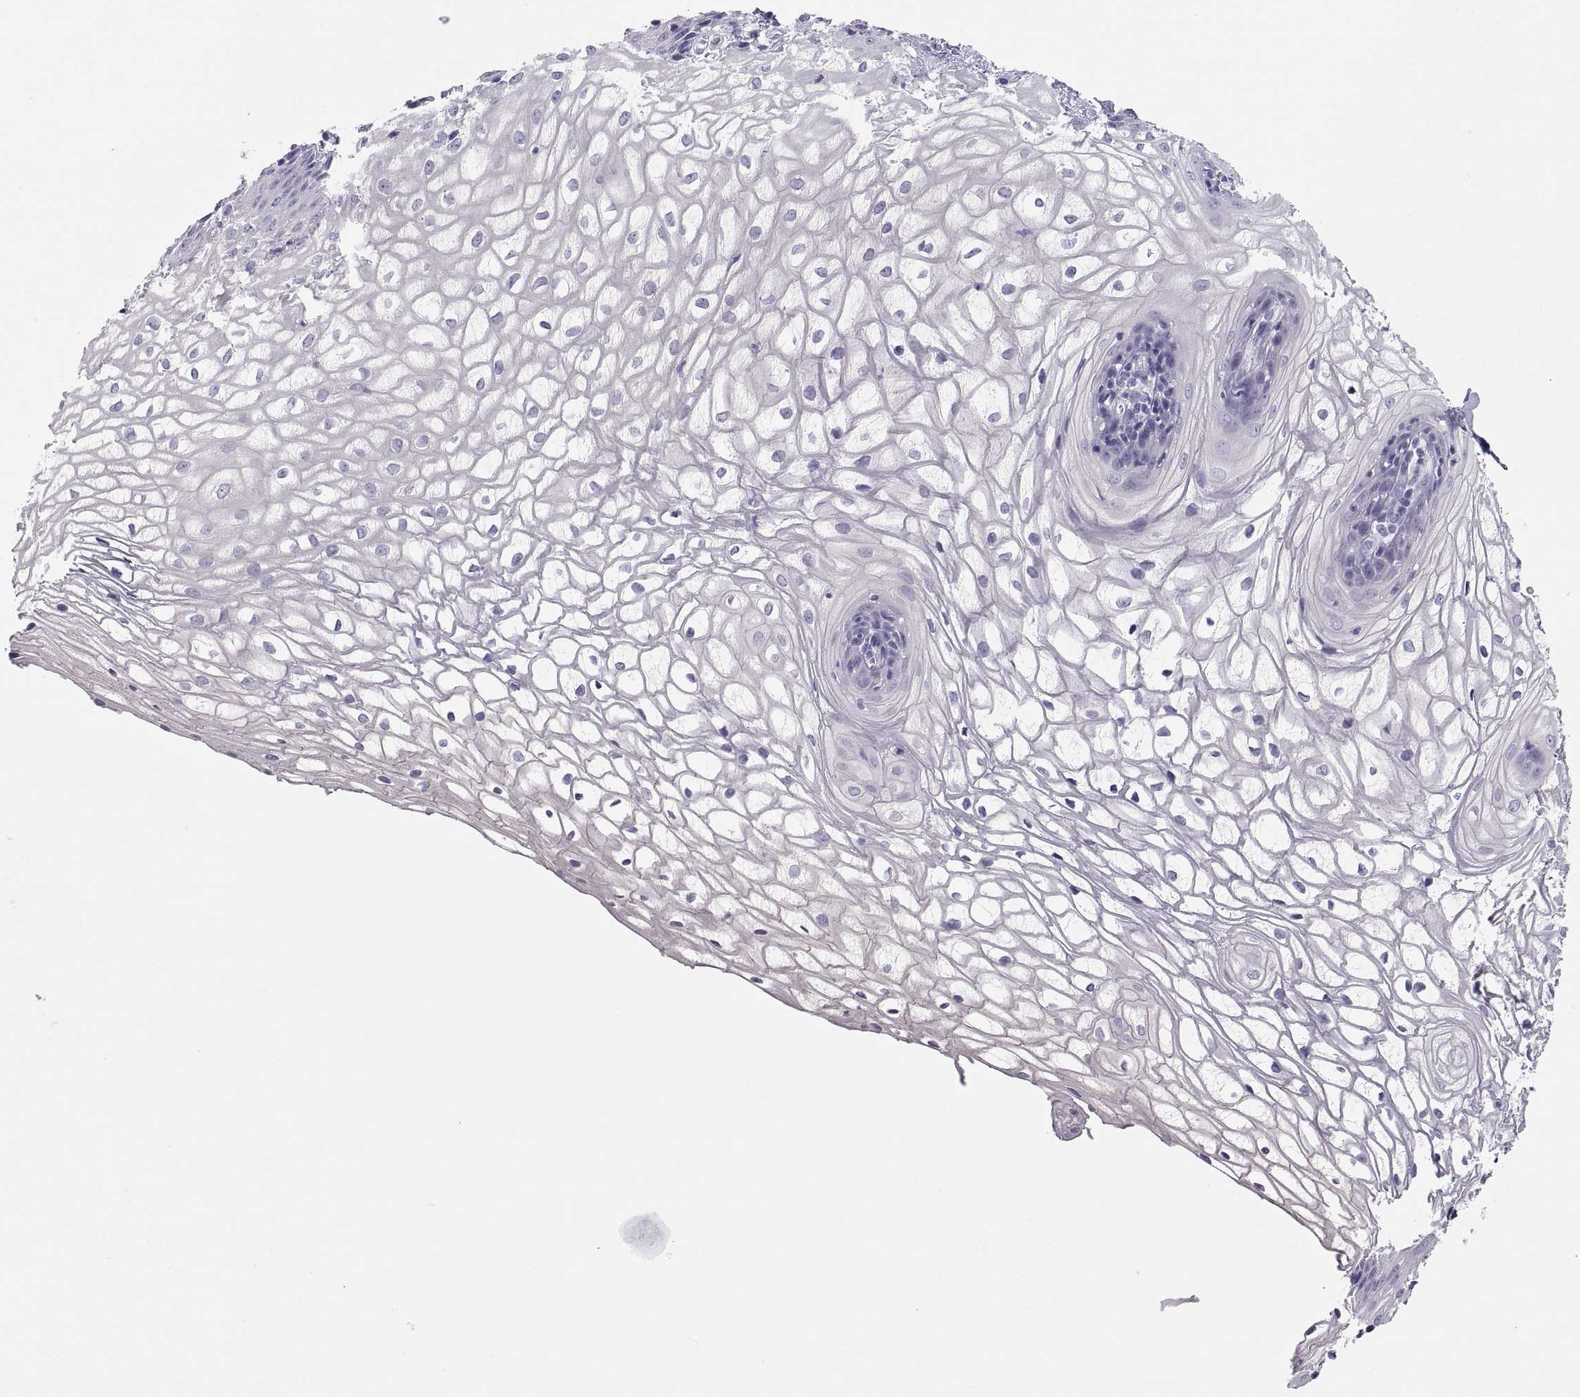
{"staining": {"intensity": "negative", "quantity": "none", "location": "none"}, "tissue": "vagina", "cell_type": "Squamous epithelial cells", "image_type": "normal", "snomed": [{"axis": "morphology", "description": "Normal tissue, NOS"}, {"axis": "topography", "description": "Vagina"}], "caption": "Immunohistochemistry histopathology image of normal vagina: vagina stained with DAB exhibits no significant protein positivity in squamous epithelial cells.", "gene": "MAGEB2", "patient": {"sex": "female", "age": 34}}